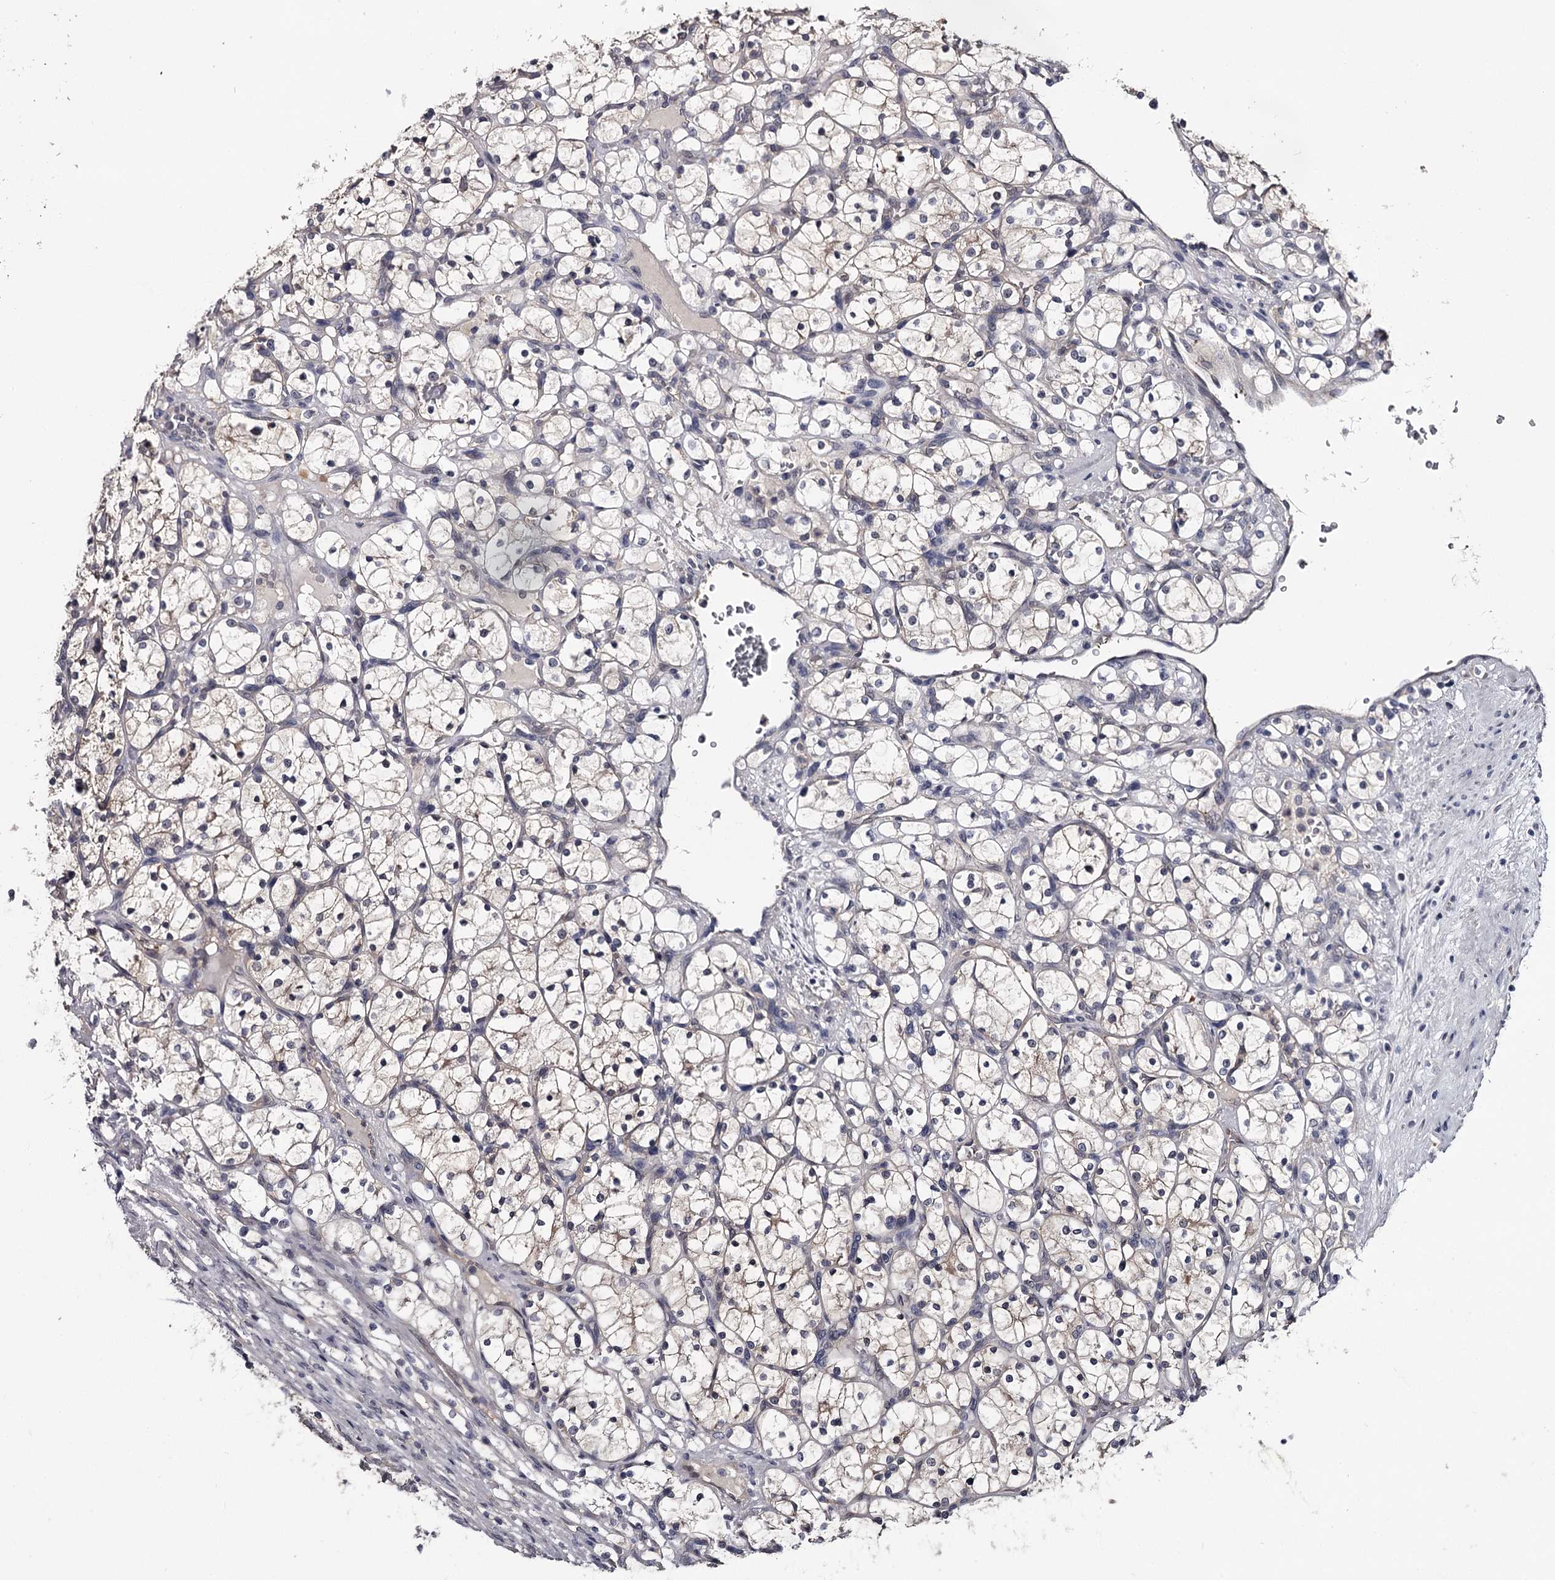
{"staining": {"intensity": "negative", "quantity": "none", "location": "none"}, "tissue": "renal cancer", "cell_type": "Tumor cells", "image_type": "cancer", "snomed": [{"axis": "morphology", "description": "Adenocarcinoma, NOS"}, {"axis": "topography", "description": "Kidney"}], "caption": "High magnification brightfield microscopy of renal adenocarcinoma stained with DAB (3,3'-diaminobenzidine) (brown) and counterstained with hematoxylin (blue): tumor cells show no significant expression.", "gene": "GSTO1", "patient": {"sex": "female", "age": 69}}